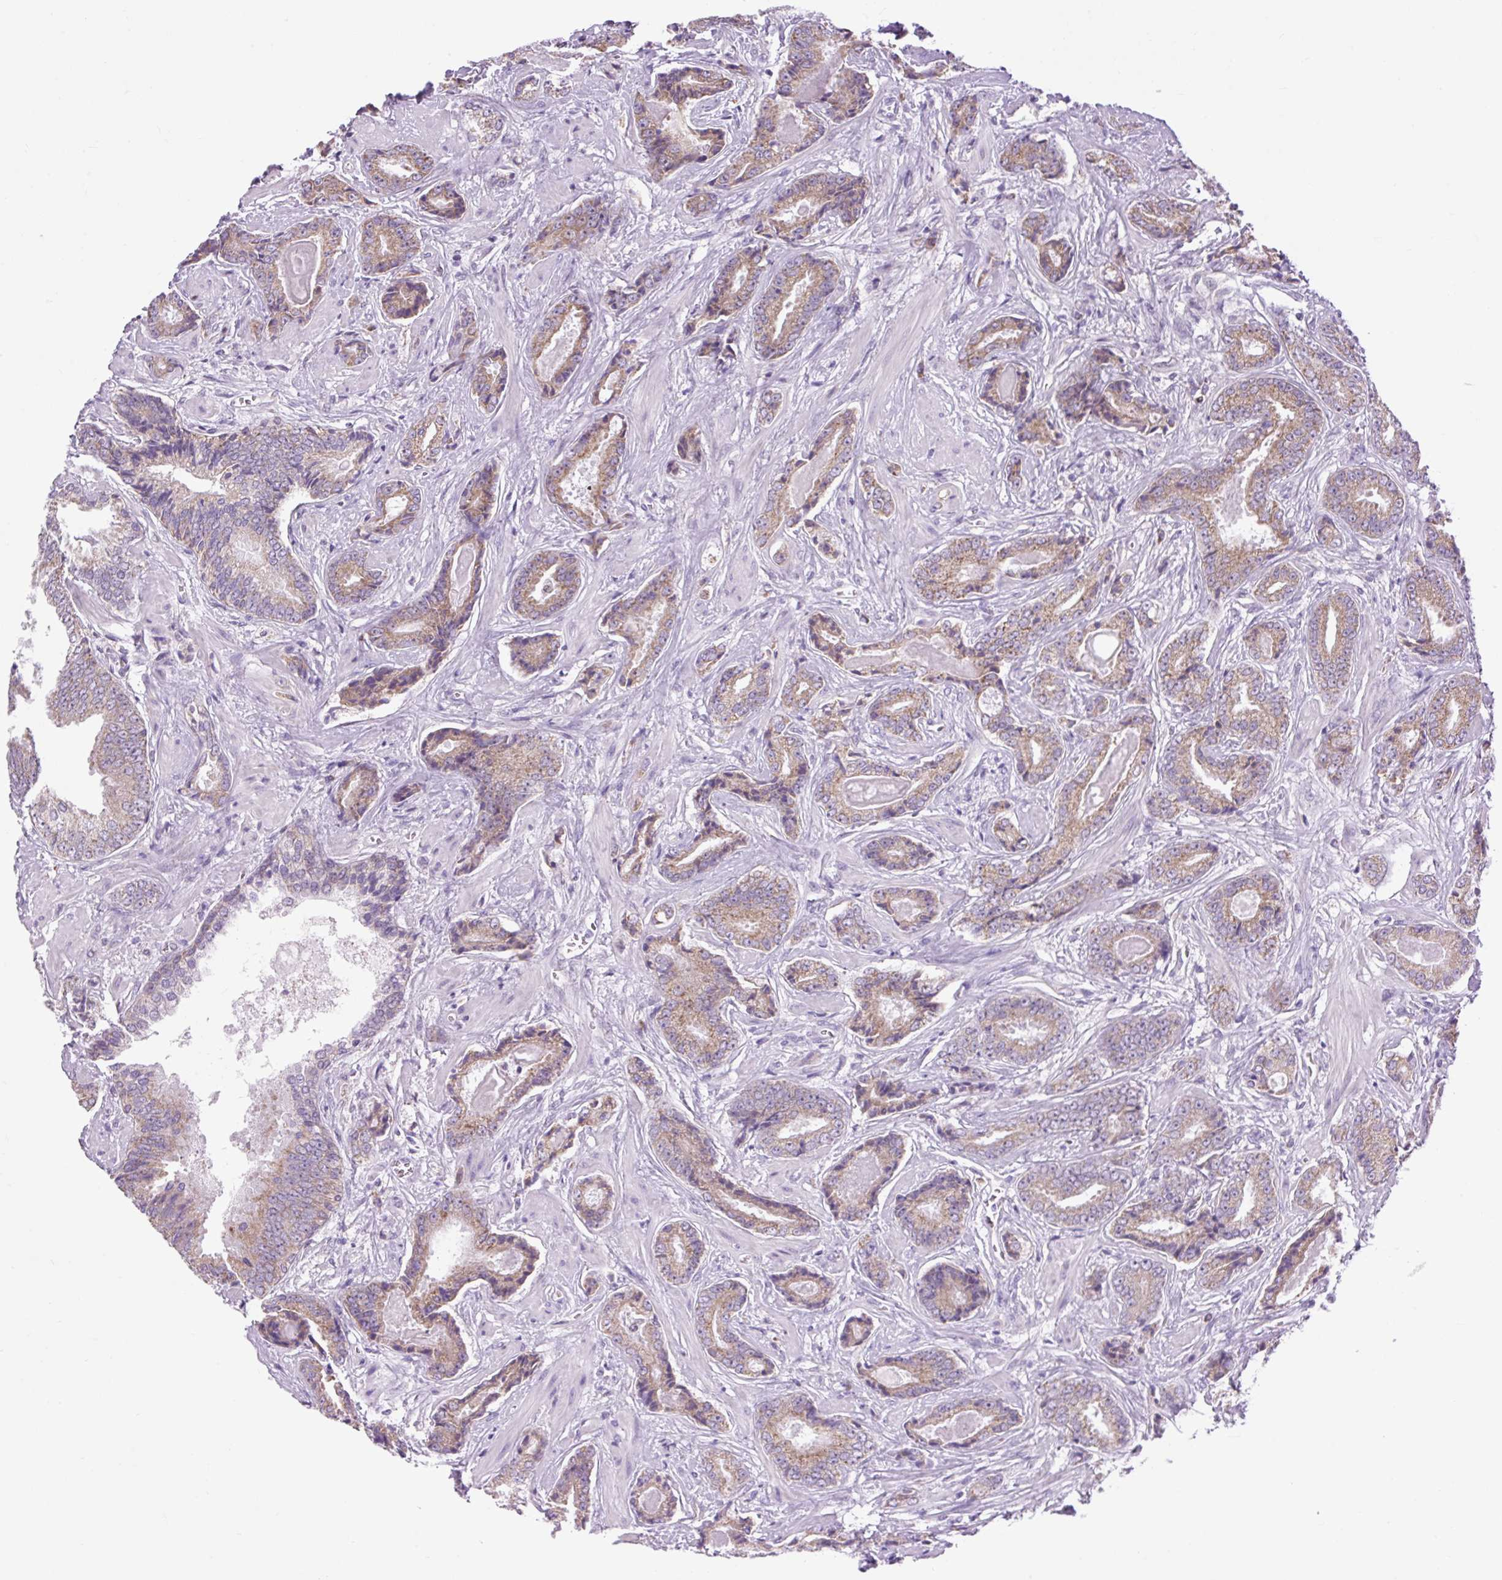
{"staining": {"intensity": "moderate", "quantity": ">75%", "location": "cytoplasmic/membranous"}, "tissue": "prostate cancer", "cell_type": "Tumor cells", "image_type": "cancer", "snomed": [{"axis": "morphology", "description": "Adenocarcinoma, Low grade"}, {"axis": "topography", "description": "Prostate"}], "caption": "Brown immunohistochemical staining in human prostate cancer (low-grade adenocarcinoma) displays moderate cytoplasmic/membranous expression in approximately >75% of tumor cells.", "gene": "SCO2", "patient": {"sex": "male", "age": 62}}